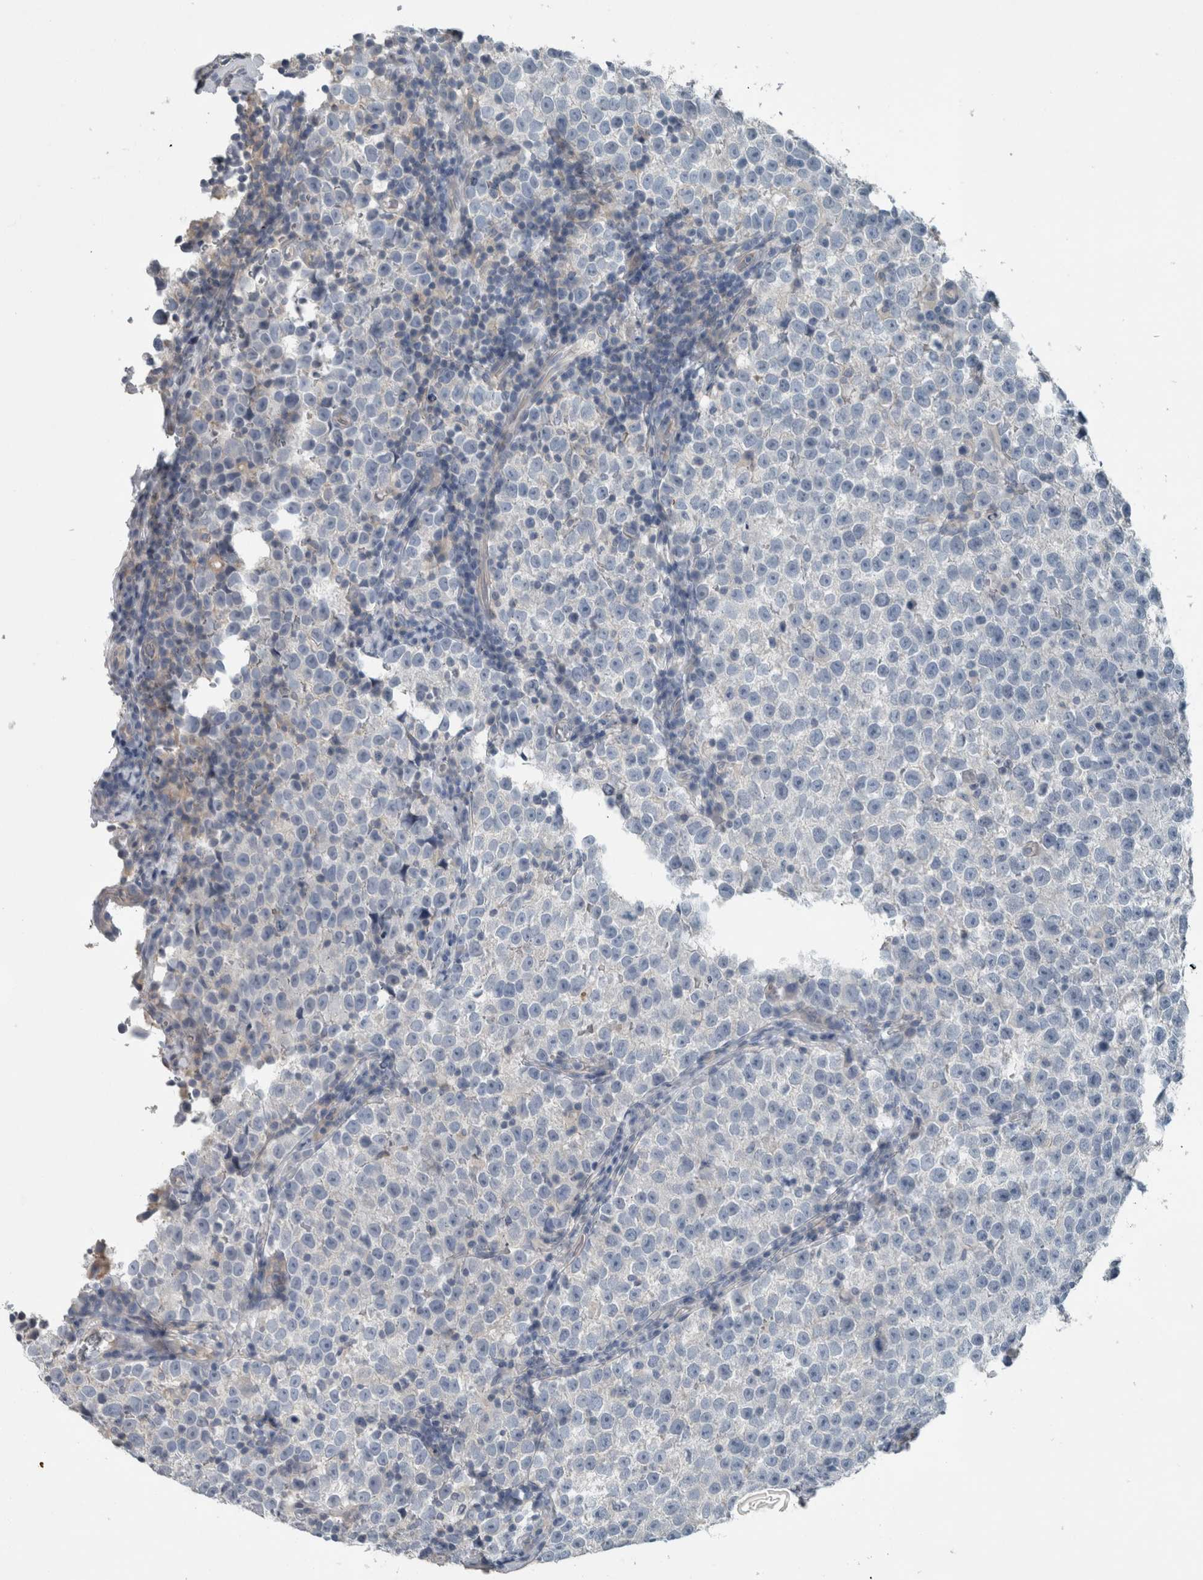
{"staining": {"intensity": "negative", "quantity": "none", "location": "none"}, "tissue": "testis cancer", "cell_type": "Tumor cells", "image_type": "cancer", "snomed": [{"axis": "morphology", "description": "Normal tissue, NOS"}, {"axis": "morphology", "description": "Seminoma, NOS"}, {"axis": "topography", "description": "Testis"}], "caption": "Histopathology image shows no protein positivity in tumor cells of testis cancer tissue.", "gene": "SH3GL2", "patient": {"sex": "male", "age": 43}}